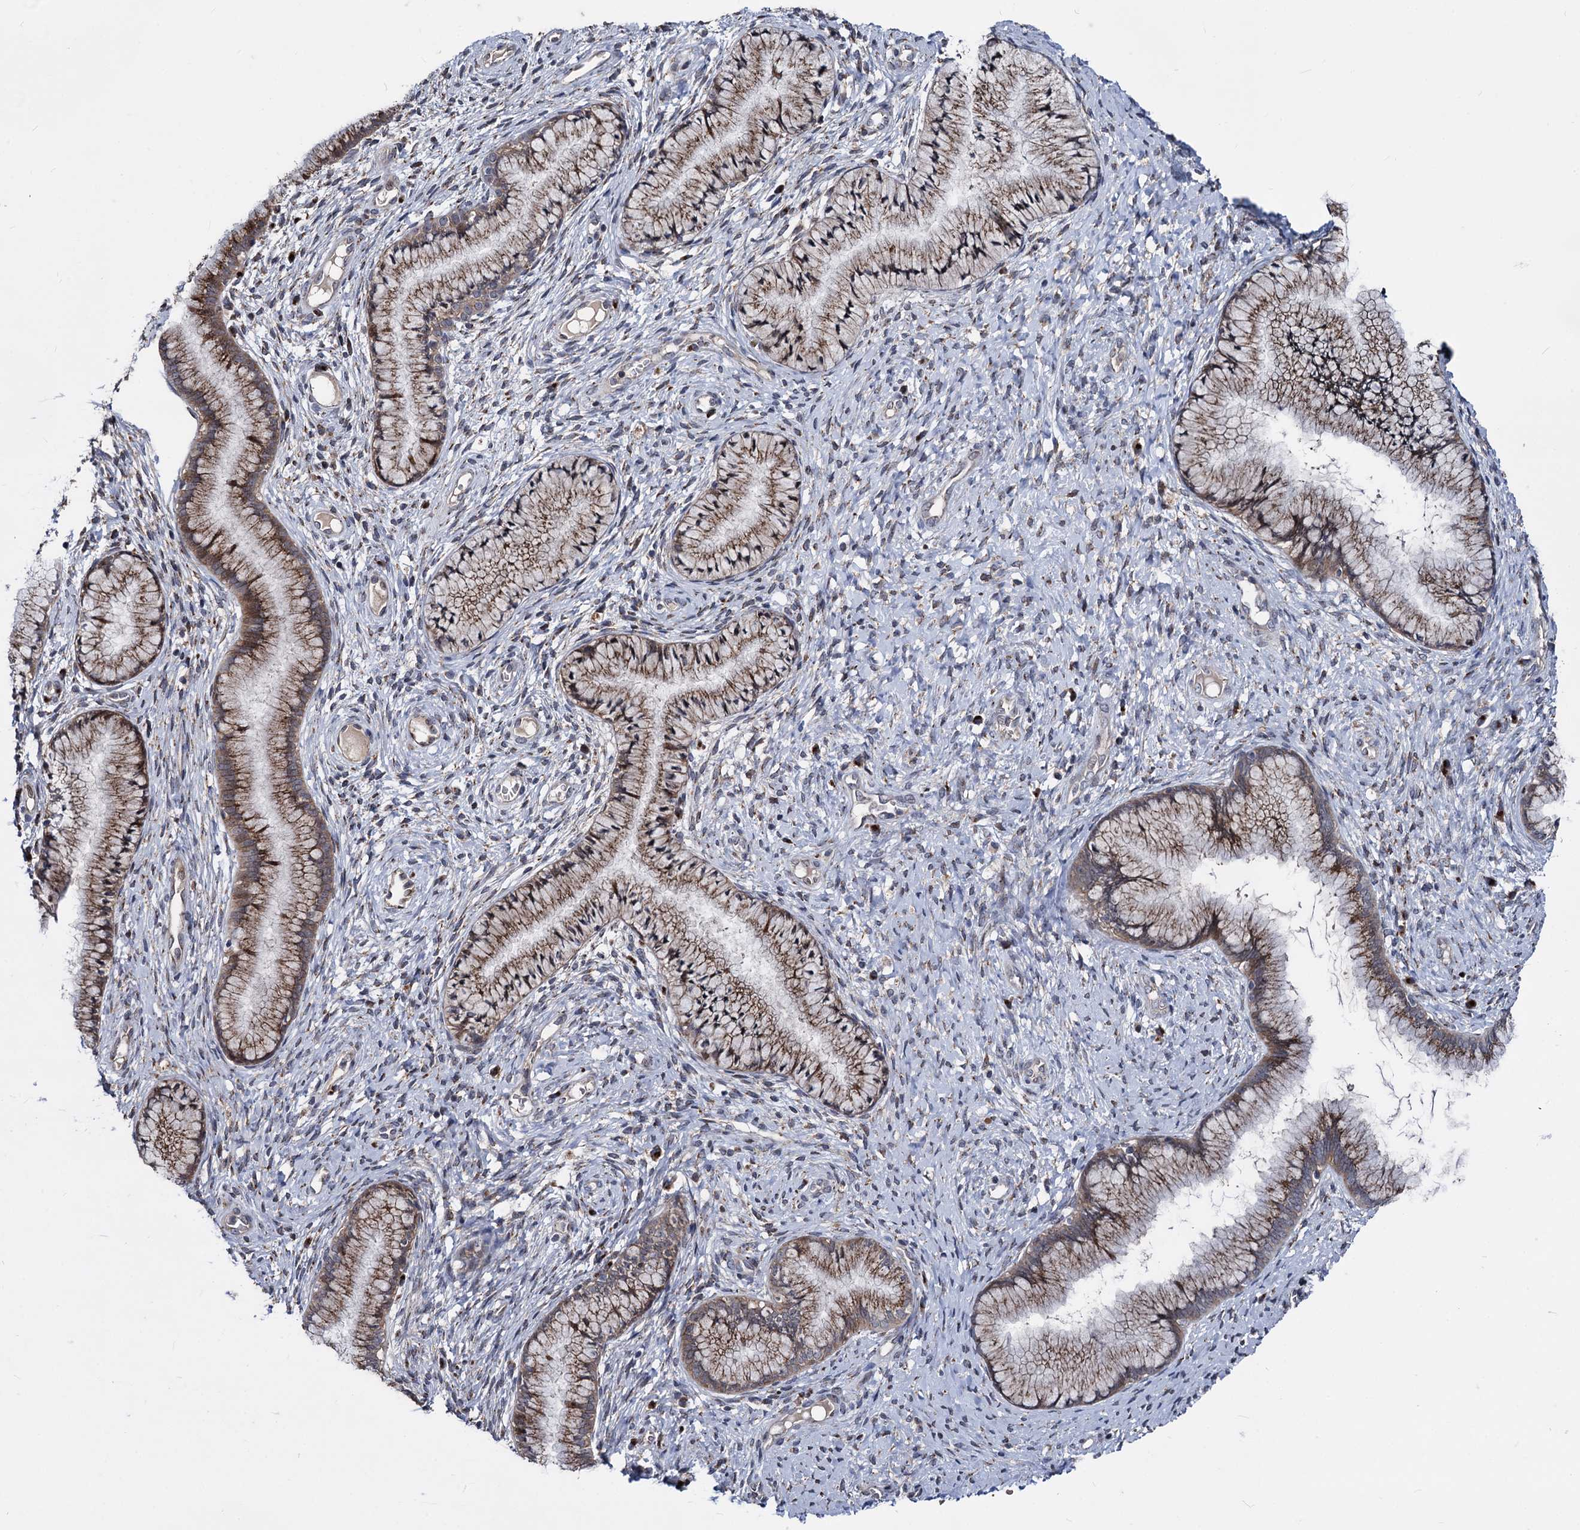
{"staining": {"intensity": "moderate", "quantity": ">75%", "location": "cytoplasmic/membranous"}, "tissue": "cervix", "cell_type": "Glandular cells", "image_type": "normal", "snomed": [{"axis": "morphology", "description": "Normal tissue, NOS"}, {"axis": "topography", "description": "Cervix"}], "caption": "The immunohistochemical stain labels moderate cytoplasmic/membranous expression in glandular cells of unremarkable cervix. Ihc stains the protein in brown and the nuclei are stained blue.", "gene": "SMAGP", "patient": {"sex": "female", "age": 42}}